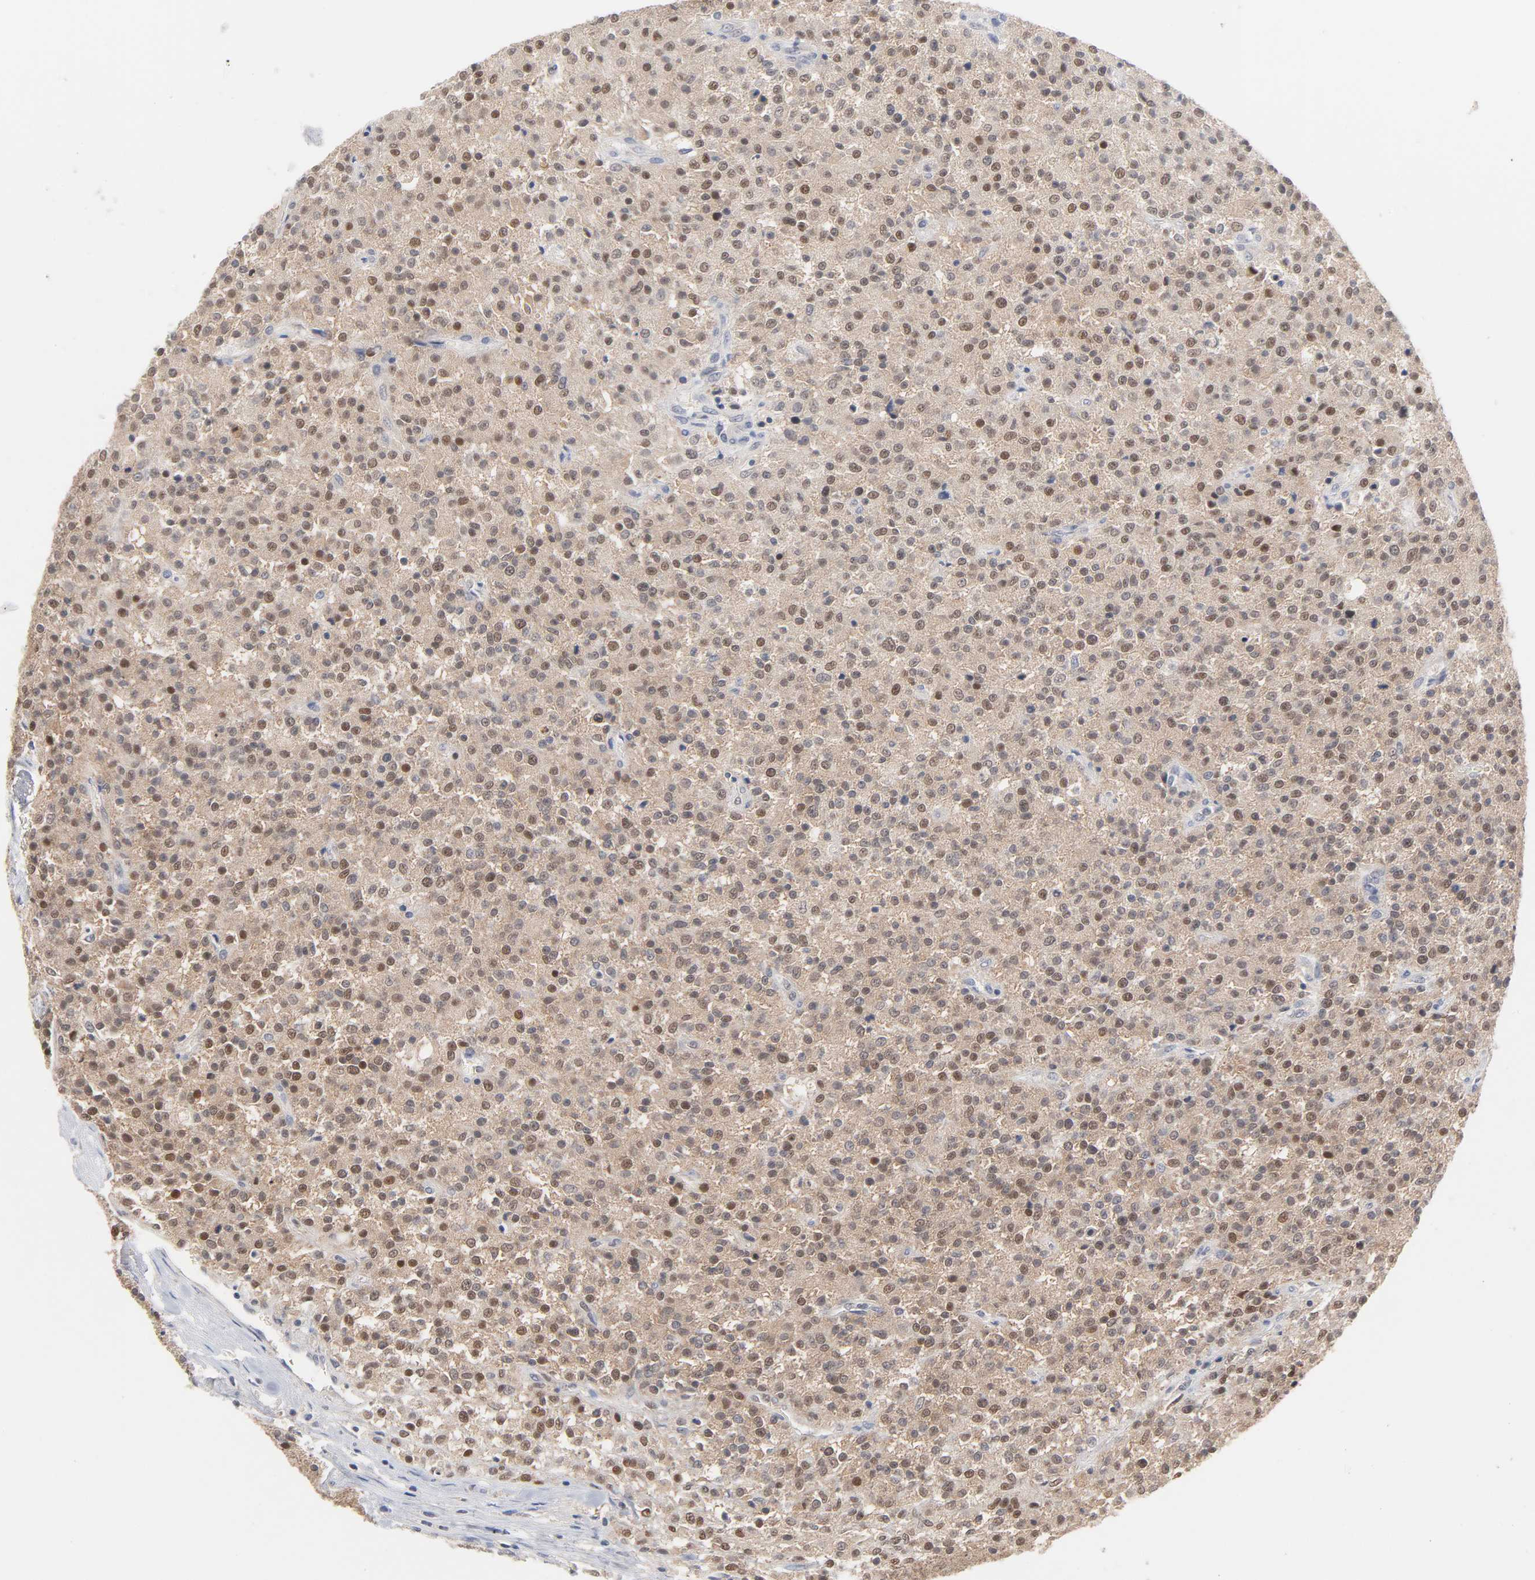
{"staining": {"intensity": "moderate", "quantity": "25%-75%", "location": "nuclear"}, "tissue": "testis cancer", "cell_type": "Tumor cells", "image_type": "cancer", "snomed": [{"axis": "morphology", "description": "Seminoma, NOS"}, {"axis": "topography", "description": "Testis"}], "caption": "Seminoma (testis) was stained to show a protein in brown. There is medium levels of moderate nuclear staining in about 25%-75% of tumor cells.", "gene": "UBL4A", "patient": {"sex": "male", "age": 59}}